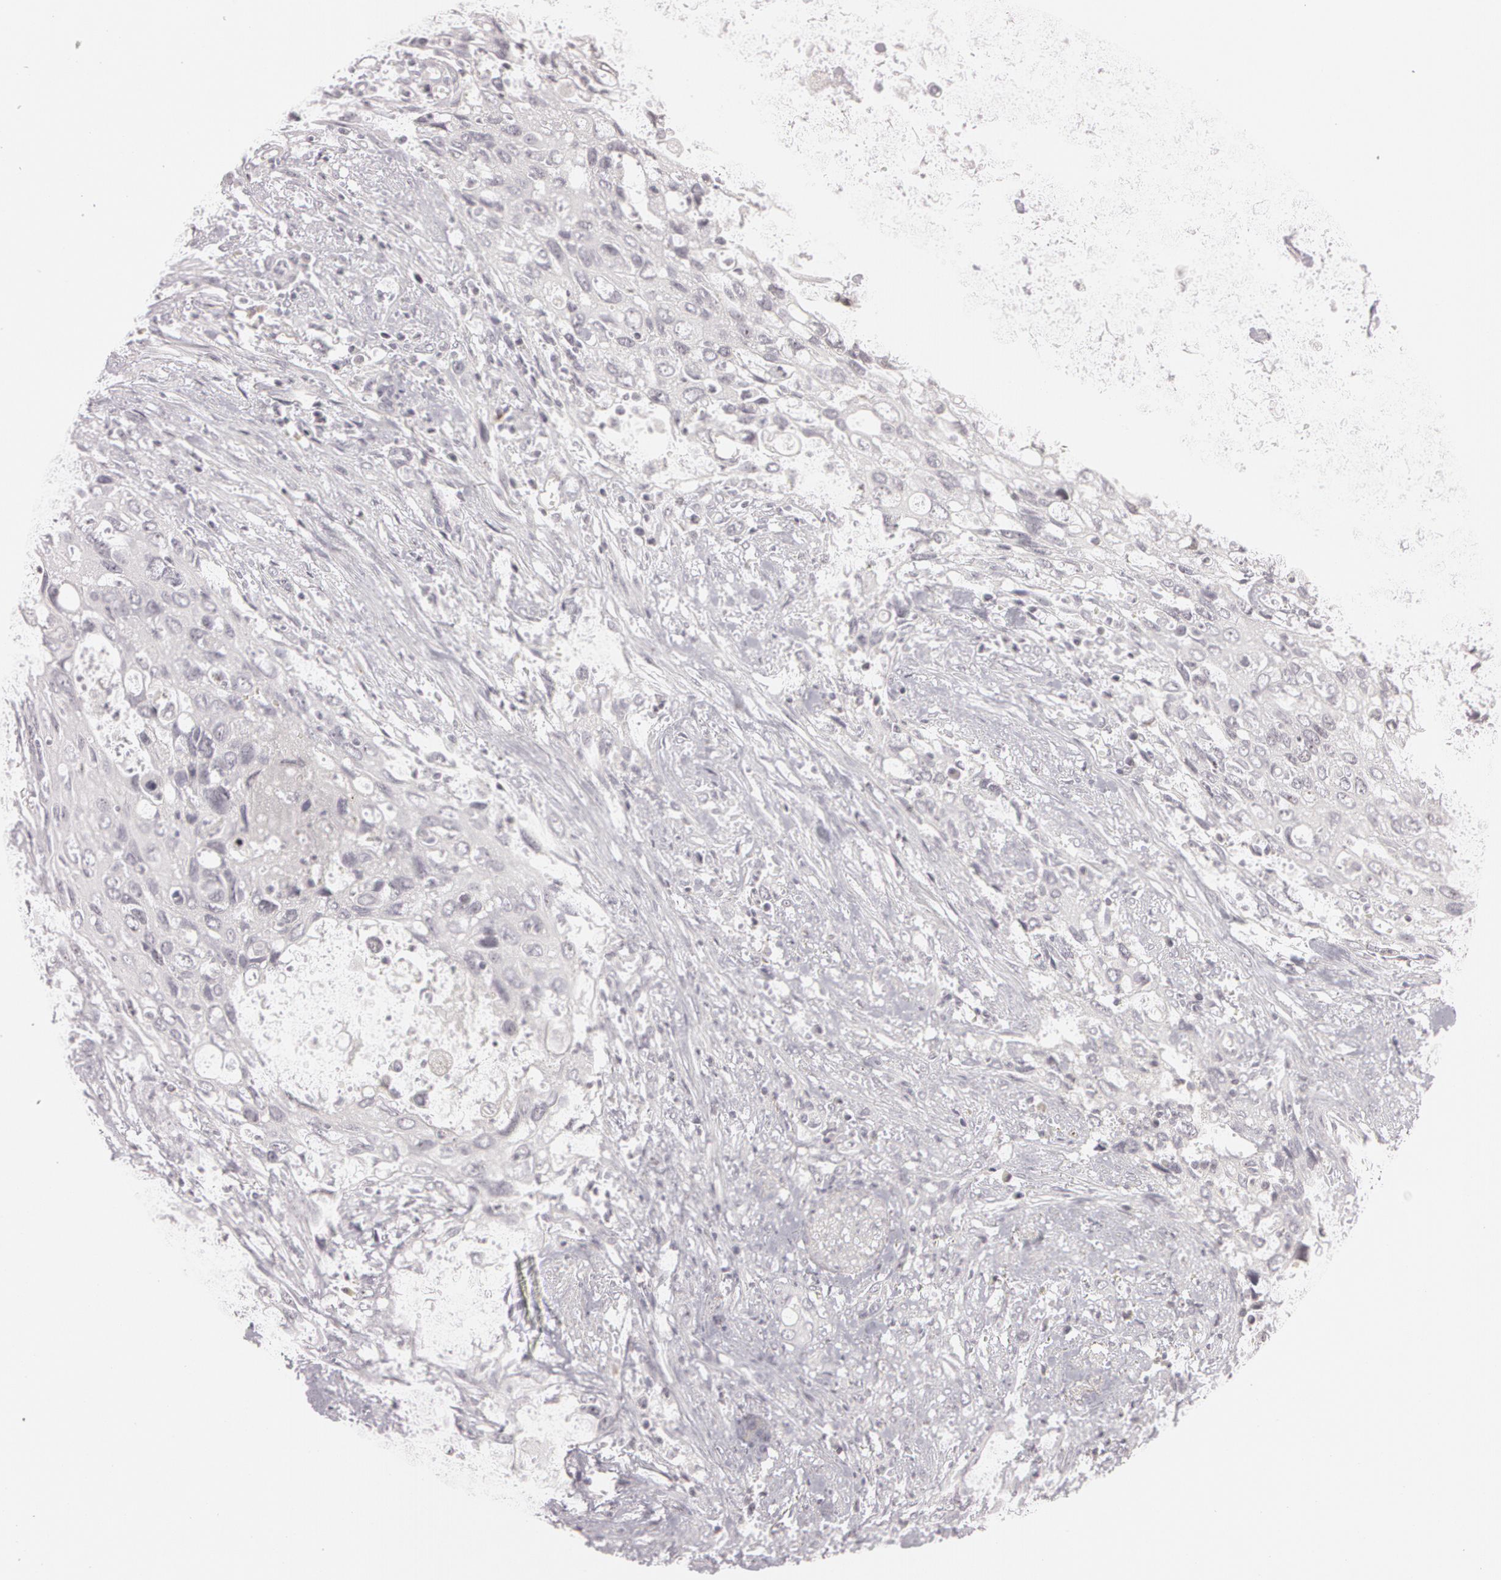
{"staining": {"intensity": "negative", "quantity": "none", "location": "none"}, "tissue": "urothelial cancer", "cell_type": "Tumor cells", "image_type": "cancer", "snomed": [{"axis": "morphology", "description": "Urothelial carcinoma, High grade"}, {"axis": "topography", "description": "Urinary bladder"}], "caption": "An image of urothelial carcinoma (high-grade) stained for a protein demonstrates no brown staining in tumor cells.", "gene": "FBL", "patient": {"sex": "male", "age": 71}}